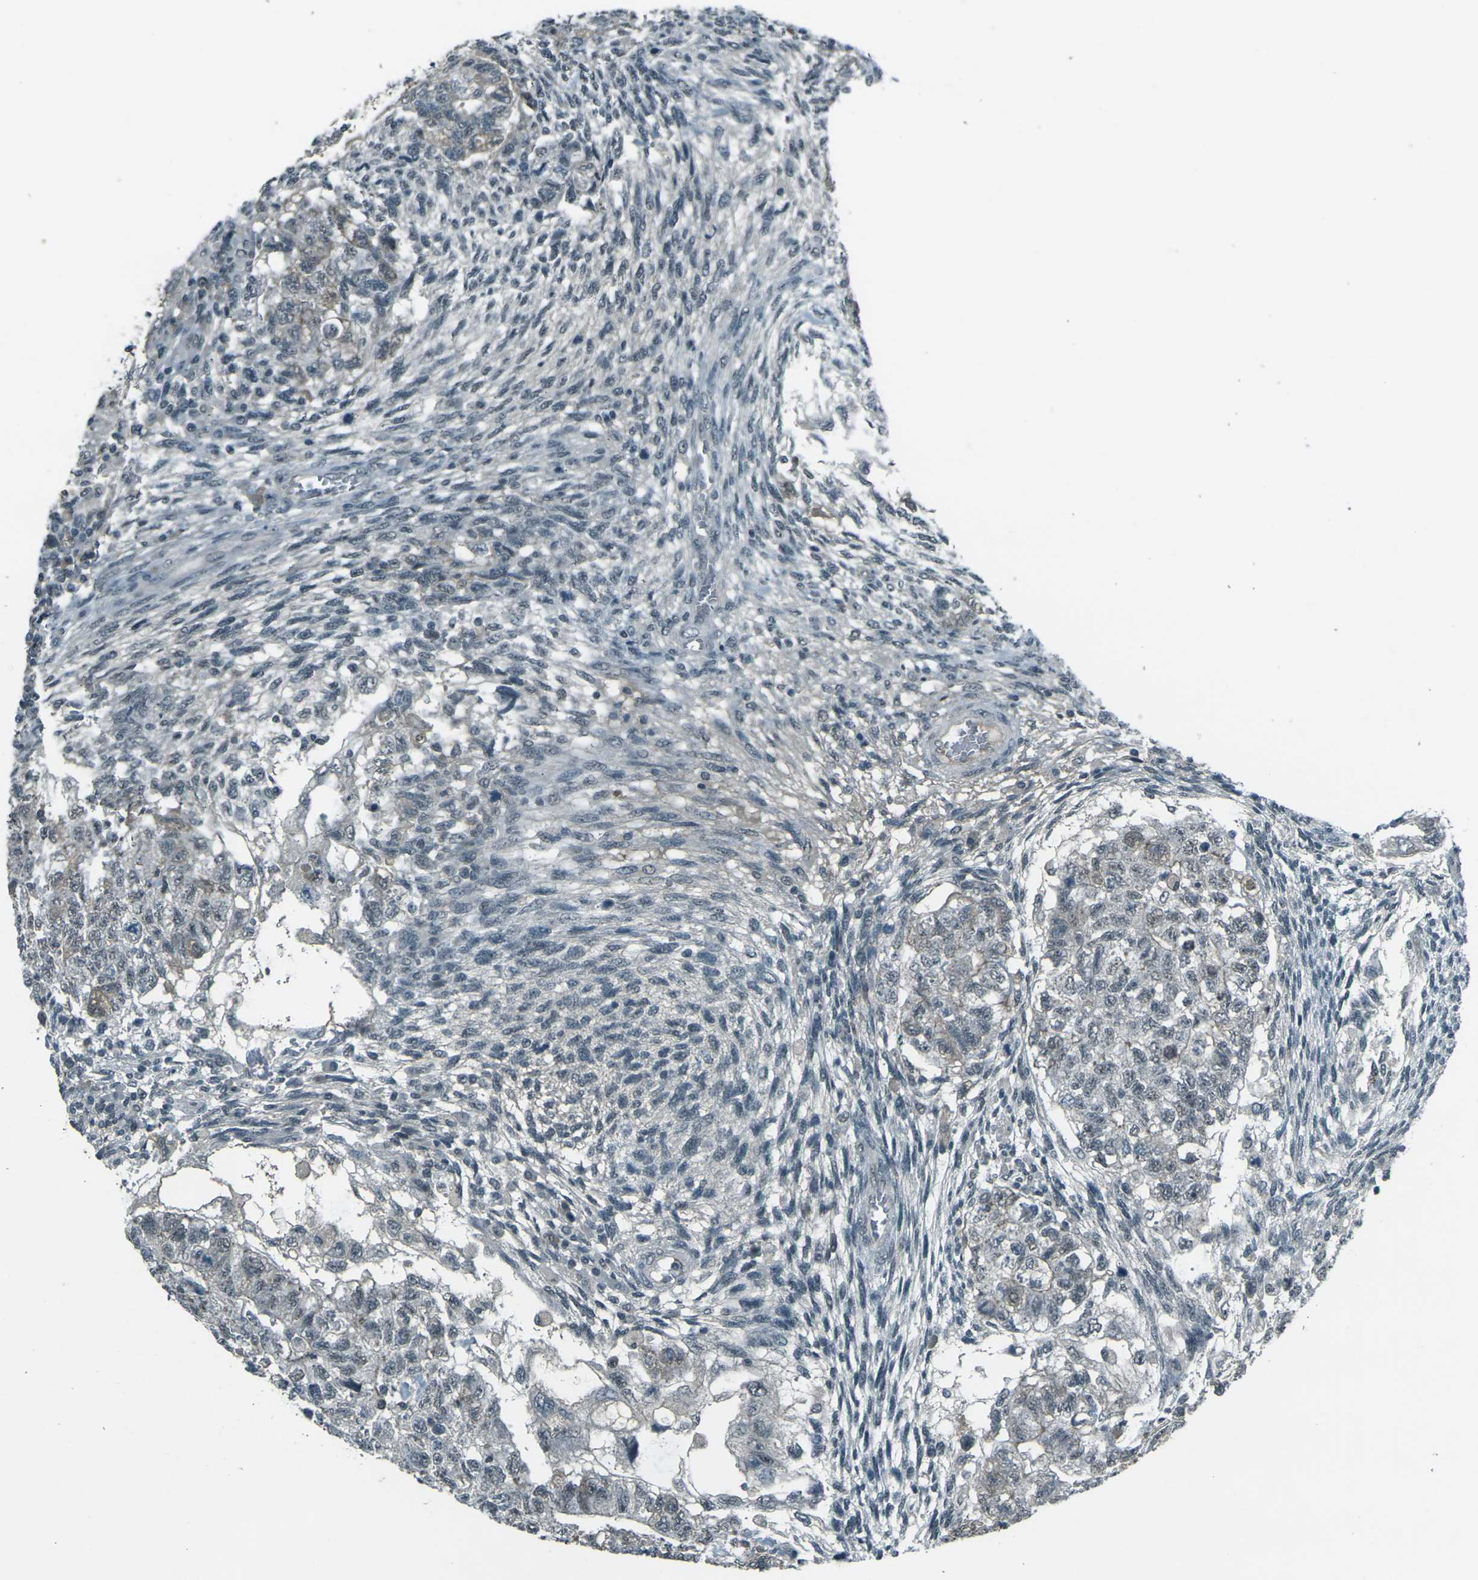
{"staining": {"intensity": "weak", "quantity": "<25%", "location": "nuclear"}, "tissue": "testis cancer", "cell_type": "Tumor cells", "image_type": "cancer", "snomed": [{"axis": "morphology", "description": "Normal tissue, NOS"}, {"axis": "morphology", "description": "Carcinoma, Embryonal, NOS"}, {"axis": "topography", "description": "Testis"}], "caption": "There is no significant positivity in tumor cells of embryonal carcinoma (testis).", "gene": "GPR19", "patient": {"sex": "male", "age": 36}}